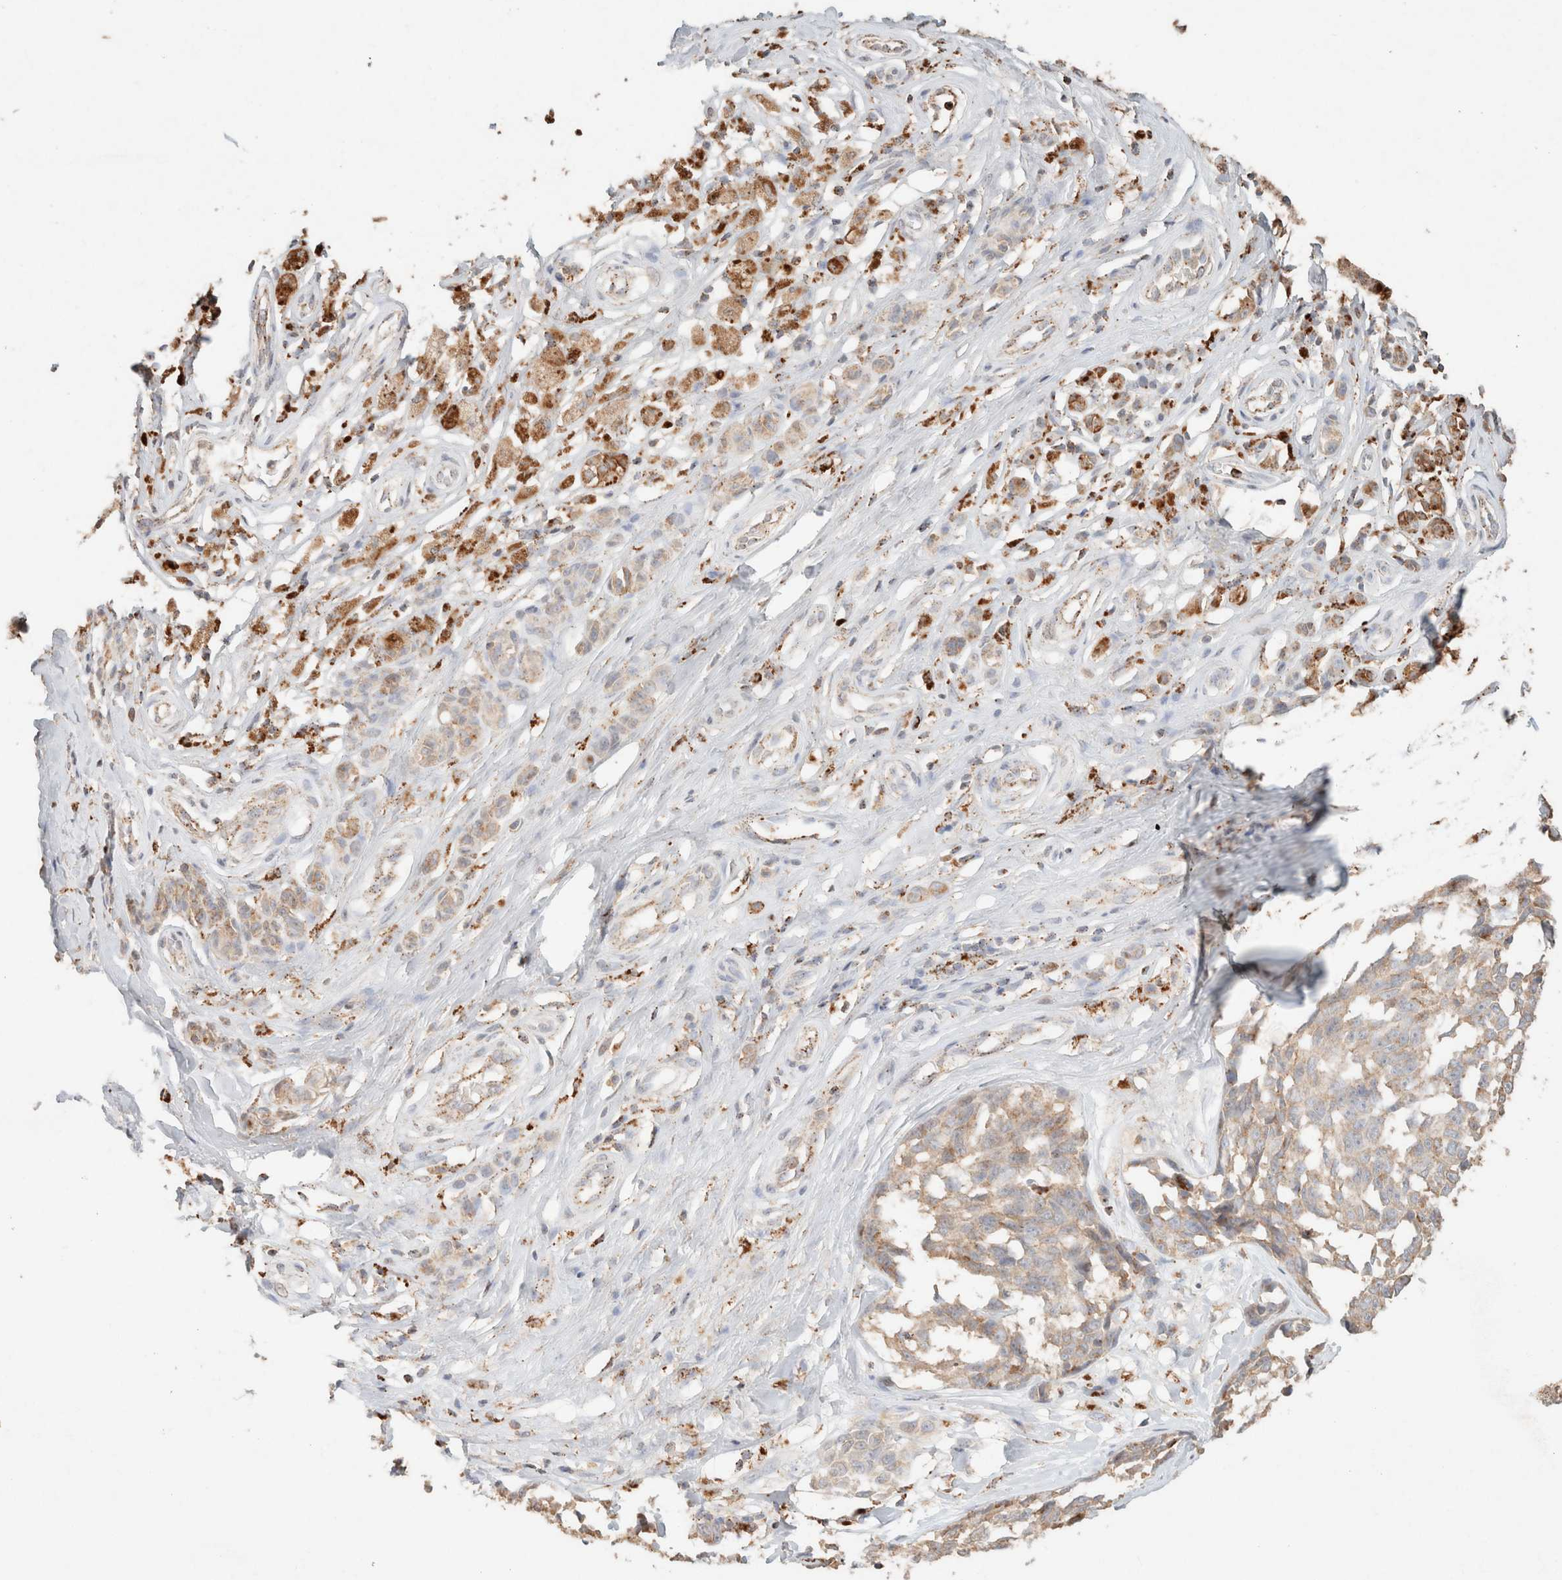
{"staining": {"intensity": "weak", "quantity": ">75%", "location": "cytoplasmic/membranous"}, "tissue": "melanoma", "cell_type": "Tumor cells", "image_type": "cancer", "snomed": [{"axis": "morphology", "description": "Malignant melanoma, NOS"}, {"axis": "topography", "description": "Skin"}], "caption": "A histopathology image of malignant melanoma stained for a protein displays weak cytoplasmic/membranous brown staining in tumor cells.", "gene": "CTSC", "patient": {"sex": "female", "age": 64}}